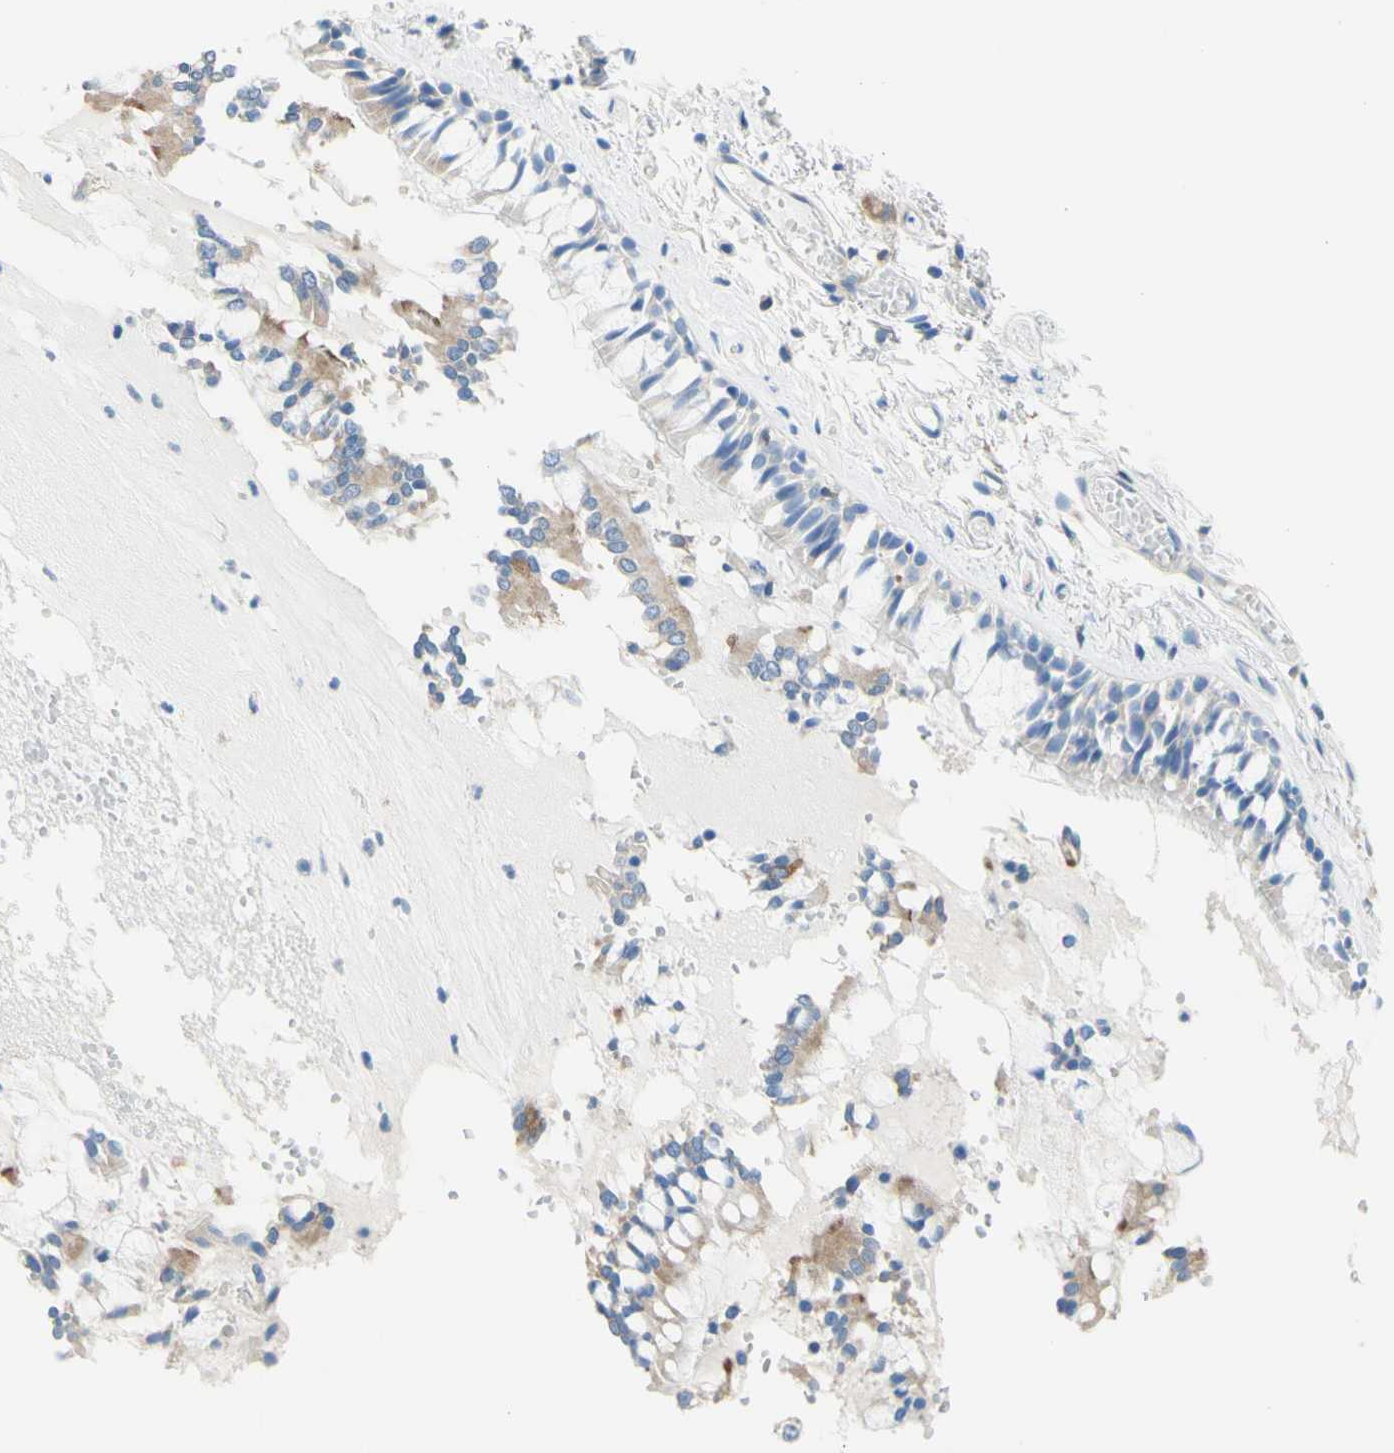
{"staining": {"intensity": "negative", "quantity": "none", "location": "none"}, "tissue": "bronchus", "cell_type": "Respiratory epithelial cells", "image_type": "normal", "snomed": [{"axis": "morphology", "description": "Normal tissue, NOS"}, {"axis": "morphology", "description": "Inflammation, NOS"}, {"axis": "topography", "description": "Cartilage tissue"}, {"axis": "topography", "description": "Lung"}], "caption": "This is a image of IHC staining of benign bronchus, which shows no positivity in respiratory epithelial cells.", "gene": "RETREG2", "patient": {"sex": "male", "age": 71}}